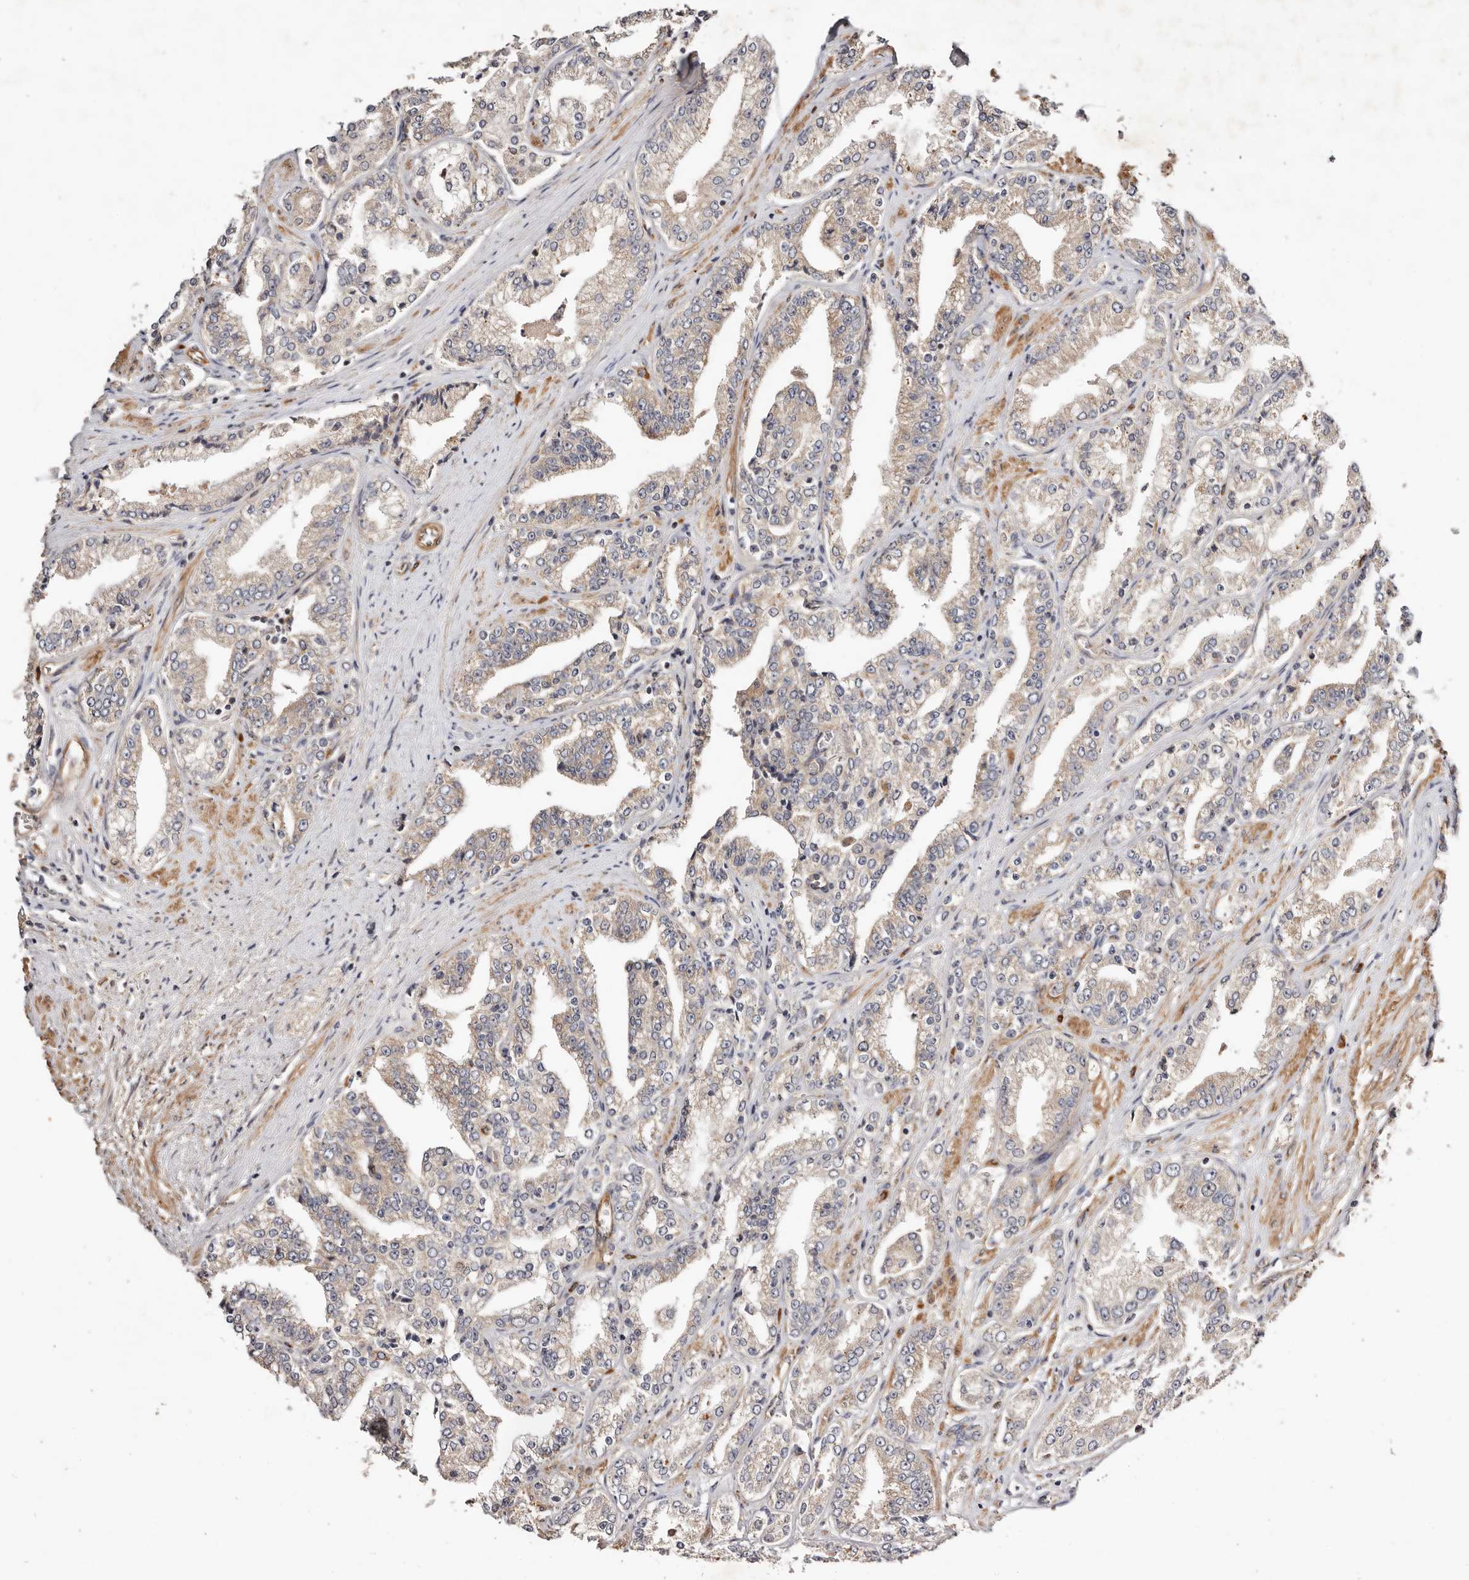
{"staining": {"intensity": "negative", "quantity": "none", "location": "none"}, "tissue": "prostate cancer", "cell_type": "Tumor cells", "image_type": "cancer", "snomed": [{"axis": "morphology", "description": "Adenocarcinoma, High grade"}, {"axis": "topography", "description": "Prostate"}], "caption": "Prostate cancer (adenocarcinoma (high-grade)) was stained to show a protein in brown. There is no significant staining in tumor cells. The staining was performed using DAB to visualize the protein expression in brown, while the nuclei were stained in blue with hematoxylin (Magnification: 20x).", "gene": "MACF1", "patient": {"sex": "male", "age": 71}}